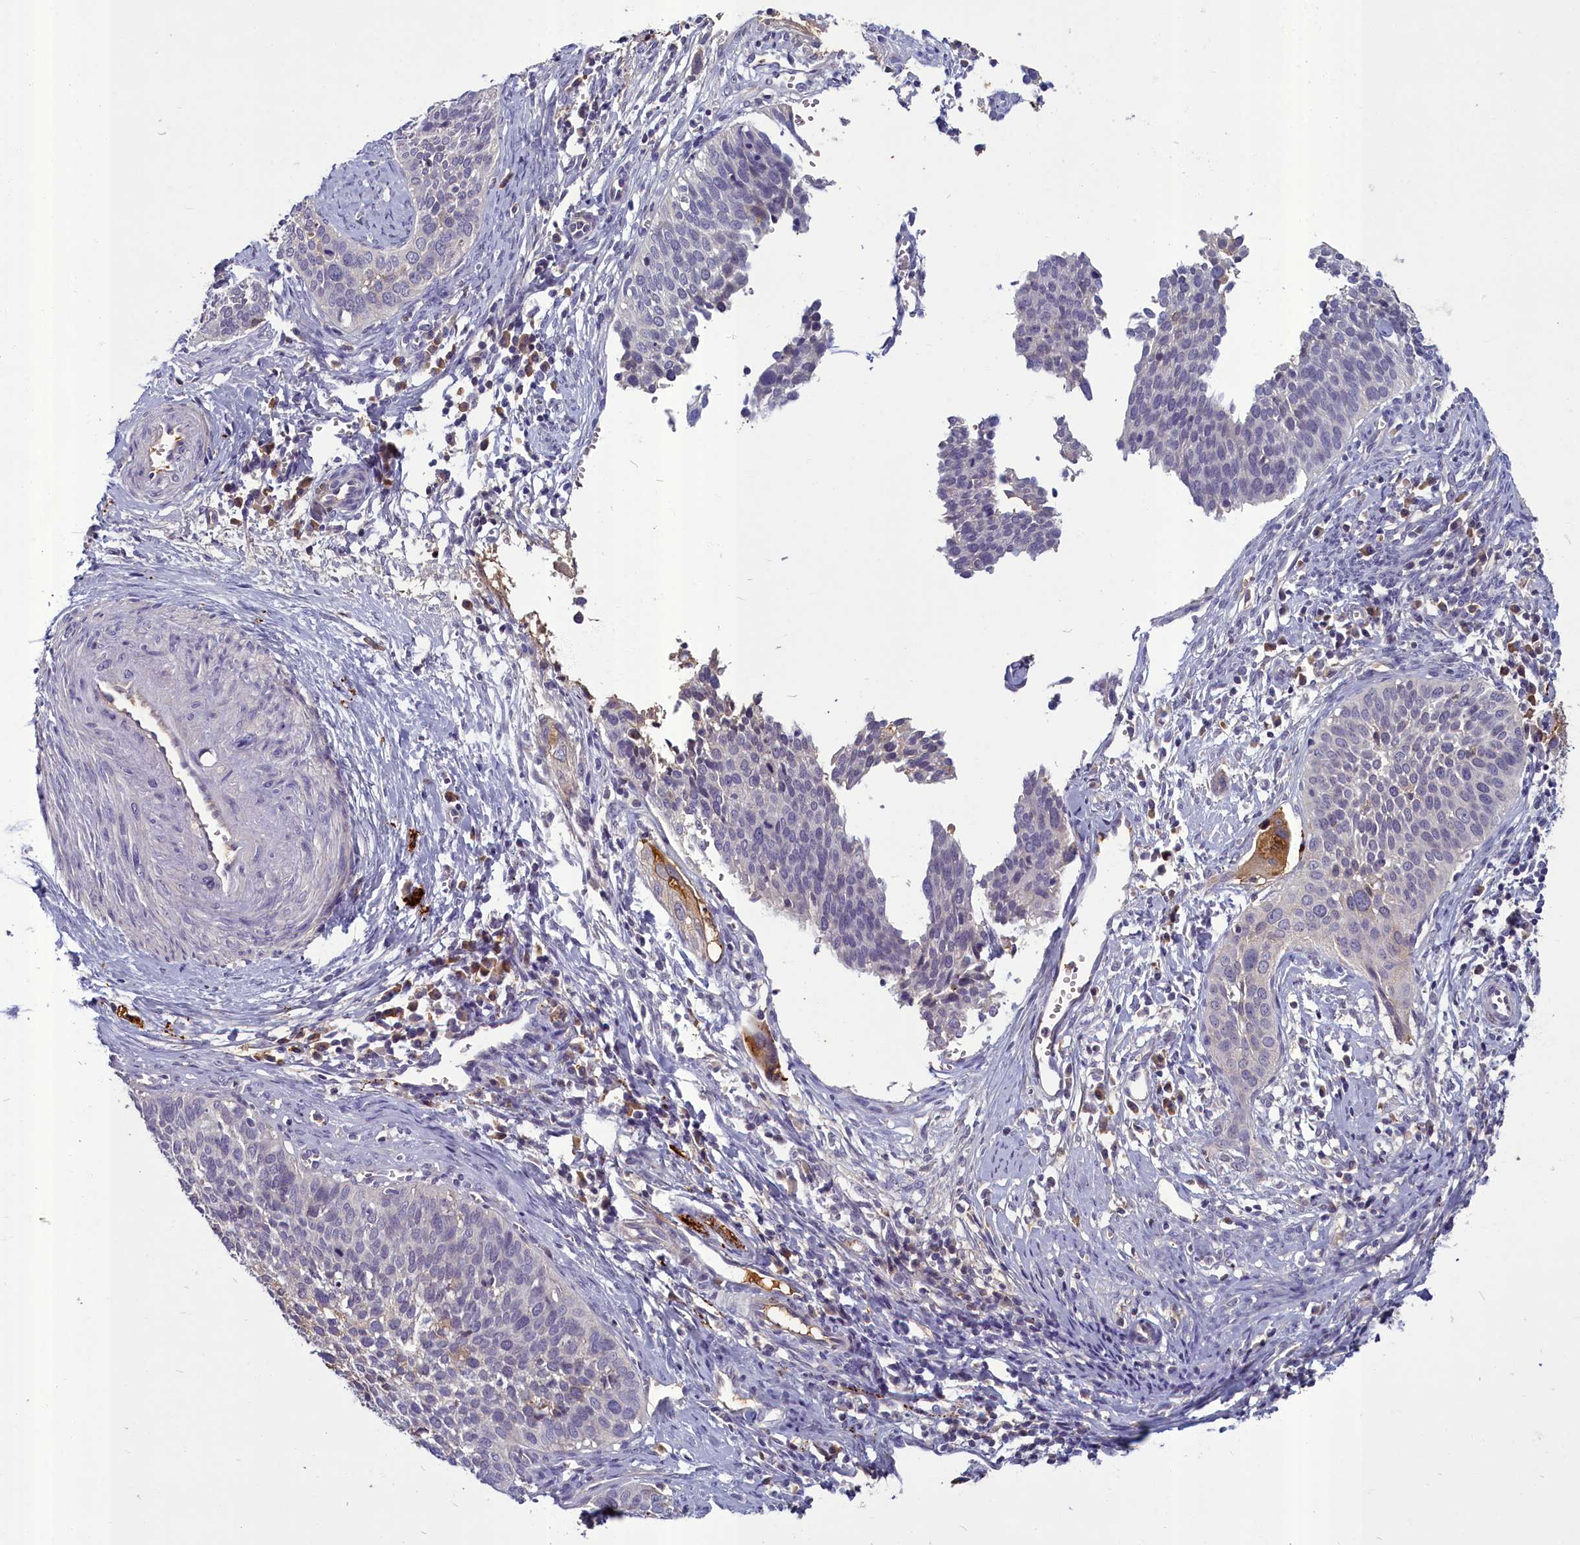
{"staining": {"intensity": "moderate", "quantity": "<25%", "location": "cytoplasmic/membranous"}, "tissue": "cervical cancer", "cell_type": "Tumor cells", "image_type": "cancer", "snomed": [{"axis": "morphology", "description": "Squamous cell carcinoma, NOS"}, {"axis": "topography", "description": "Cervix"}], "caption": "Protein positivity by IHC shows moderate cytoplasmic/membranous positivity in approximately <25% of tumor cells in cervical squamous cell carcinoma.", "gene": "SV2C", "patient": {"sex": "female", "age": 34}}